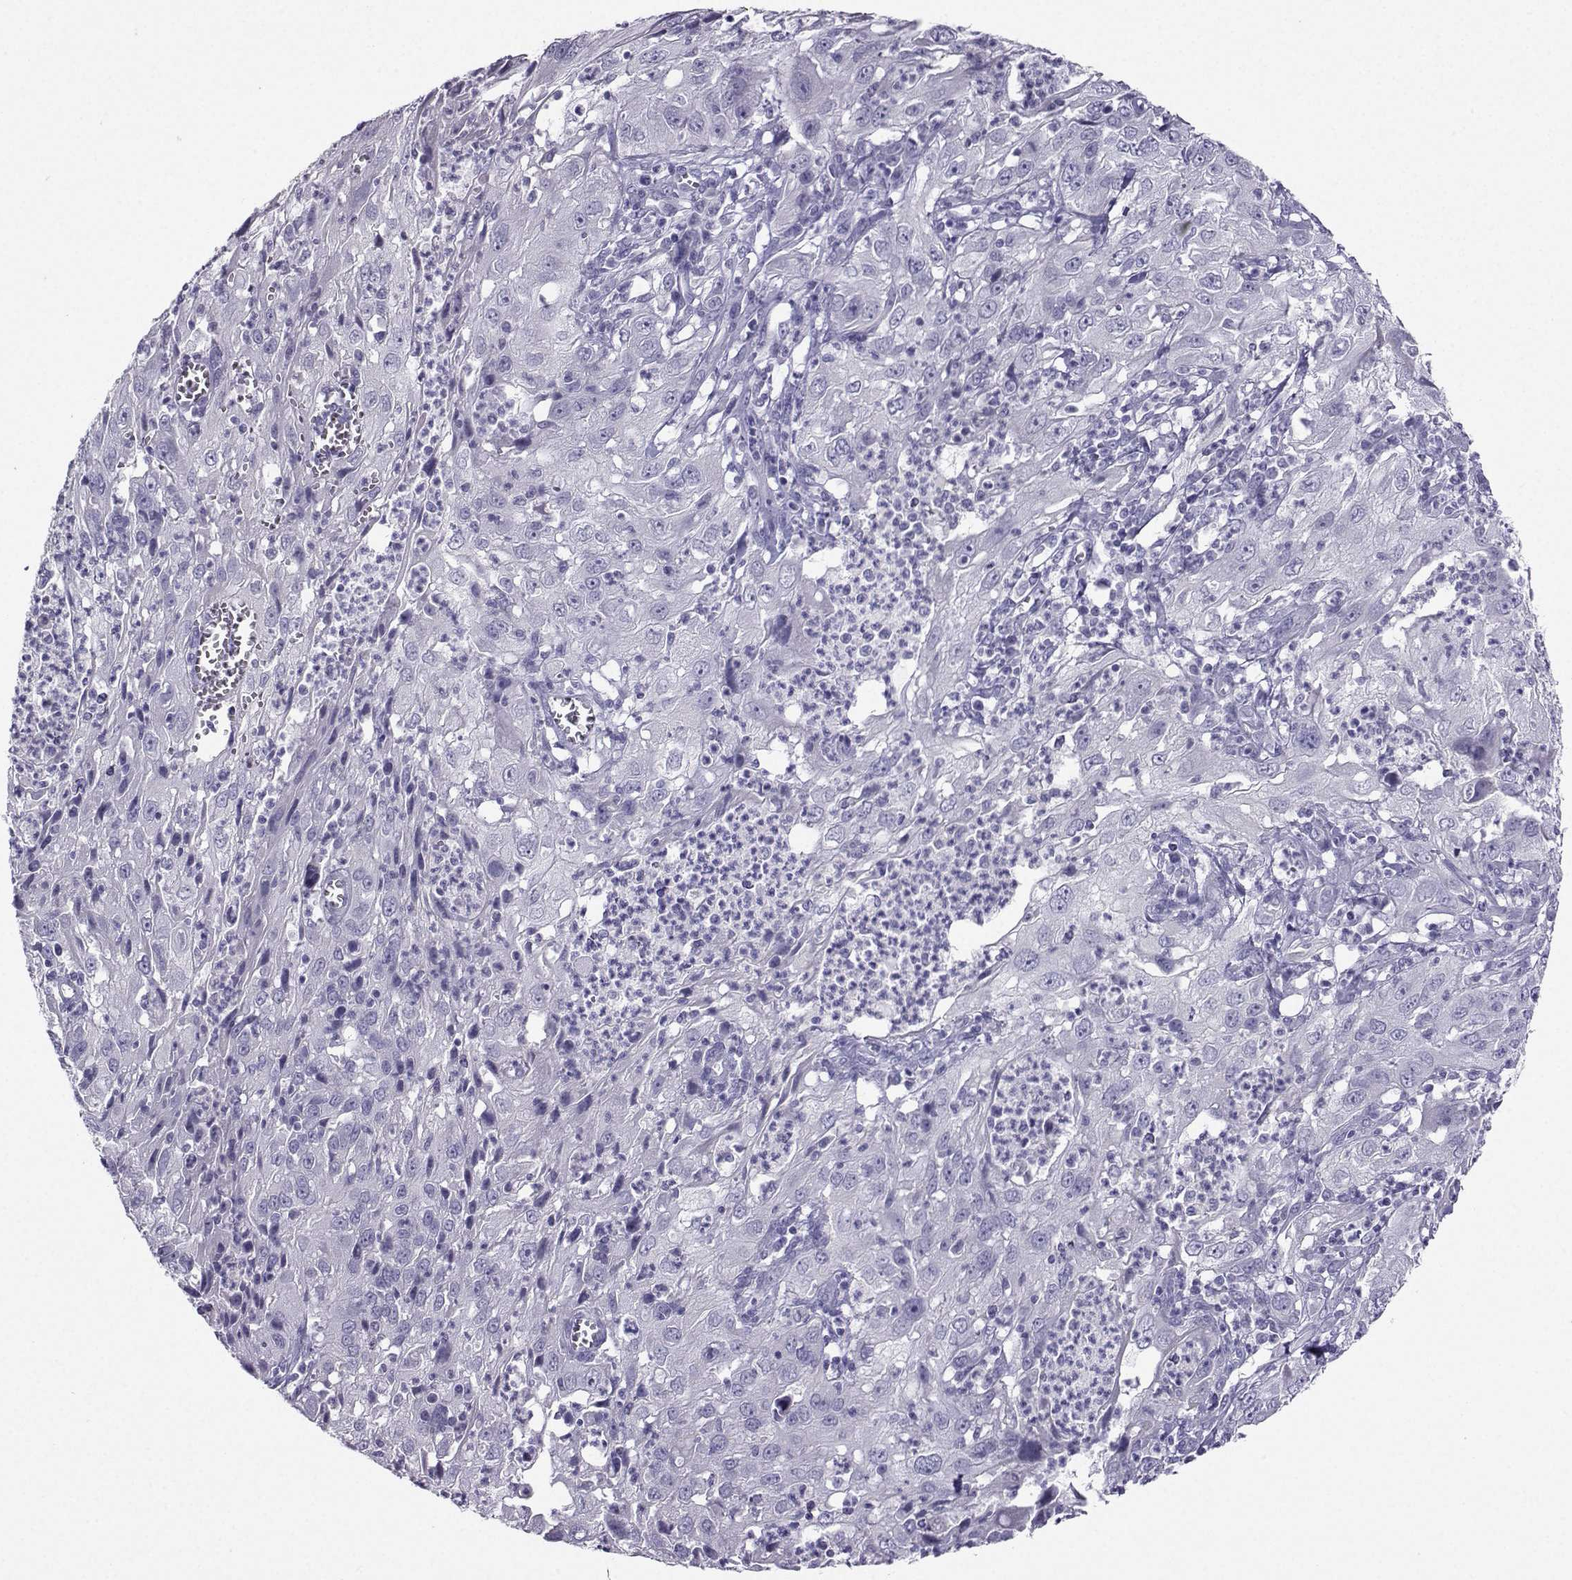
{"staining": {"intensity": "negative", "quantity": "none", "location": "none"}, "tissue": "cervical cancer", "cell_type": "Tumor cells", "image_type": "cancer", "snomed": [{"axis": "morphology", "description": "Squamous cell carcinoma, NOS"}, {"axis": "topography", "description": "Cervix"}], "caption": "Tumor cells show no significant positivity in cervical cancer (squamous cell carcinoma).", "gene": "FBXO24", "patient": {"sex": "female", "age": 32}}